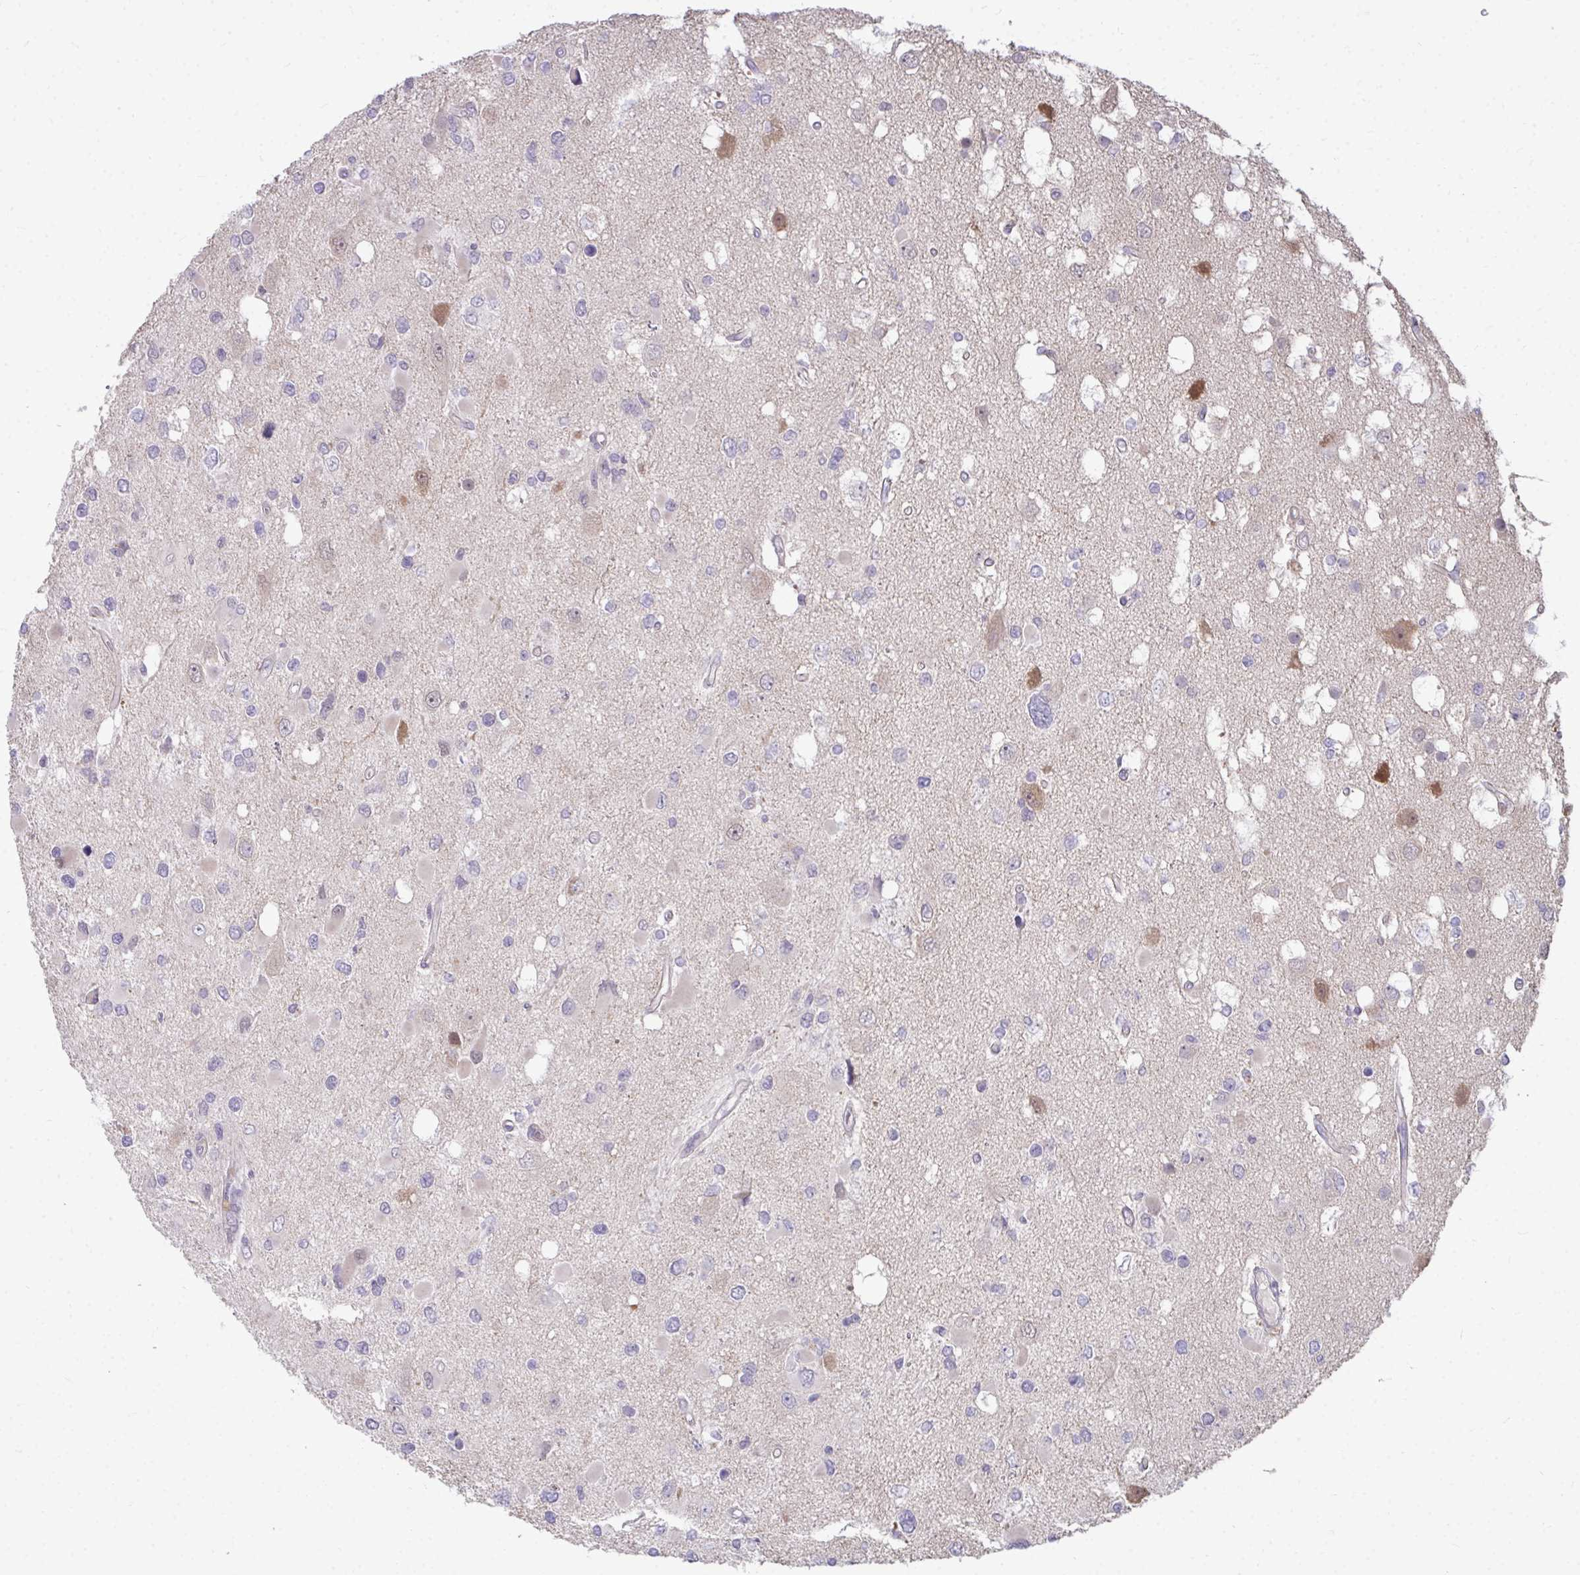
{"staining": {"intensity": "negative", "quantity": "none", "location": "none"}, "tissue": "glioma", "cell_type": "Tumor cells", "image_type": "cancer", "snomed": [{"axis": "morphology", "description": "Glioma, malignant, High grade"}, {"axis": "topography", "description": "Brain"}], "caption": "There is no significant positivity in tumor cells of malignant glioma (high-grade).", "gene": "MROH8", "patient": {"sex": "male", "age": 53}}